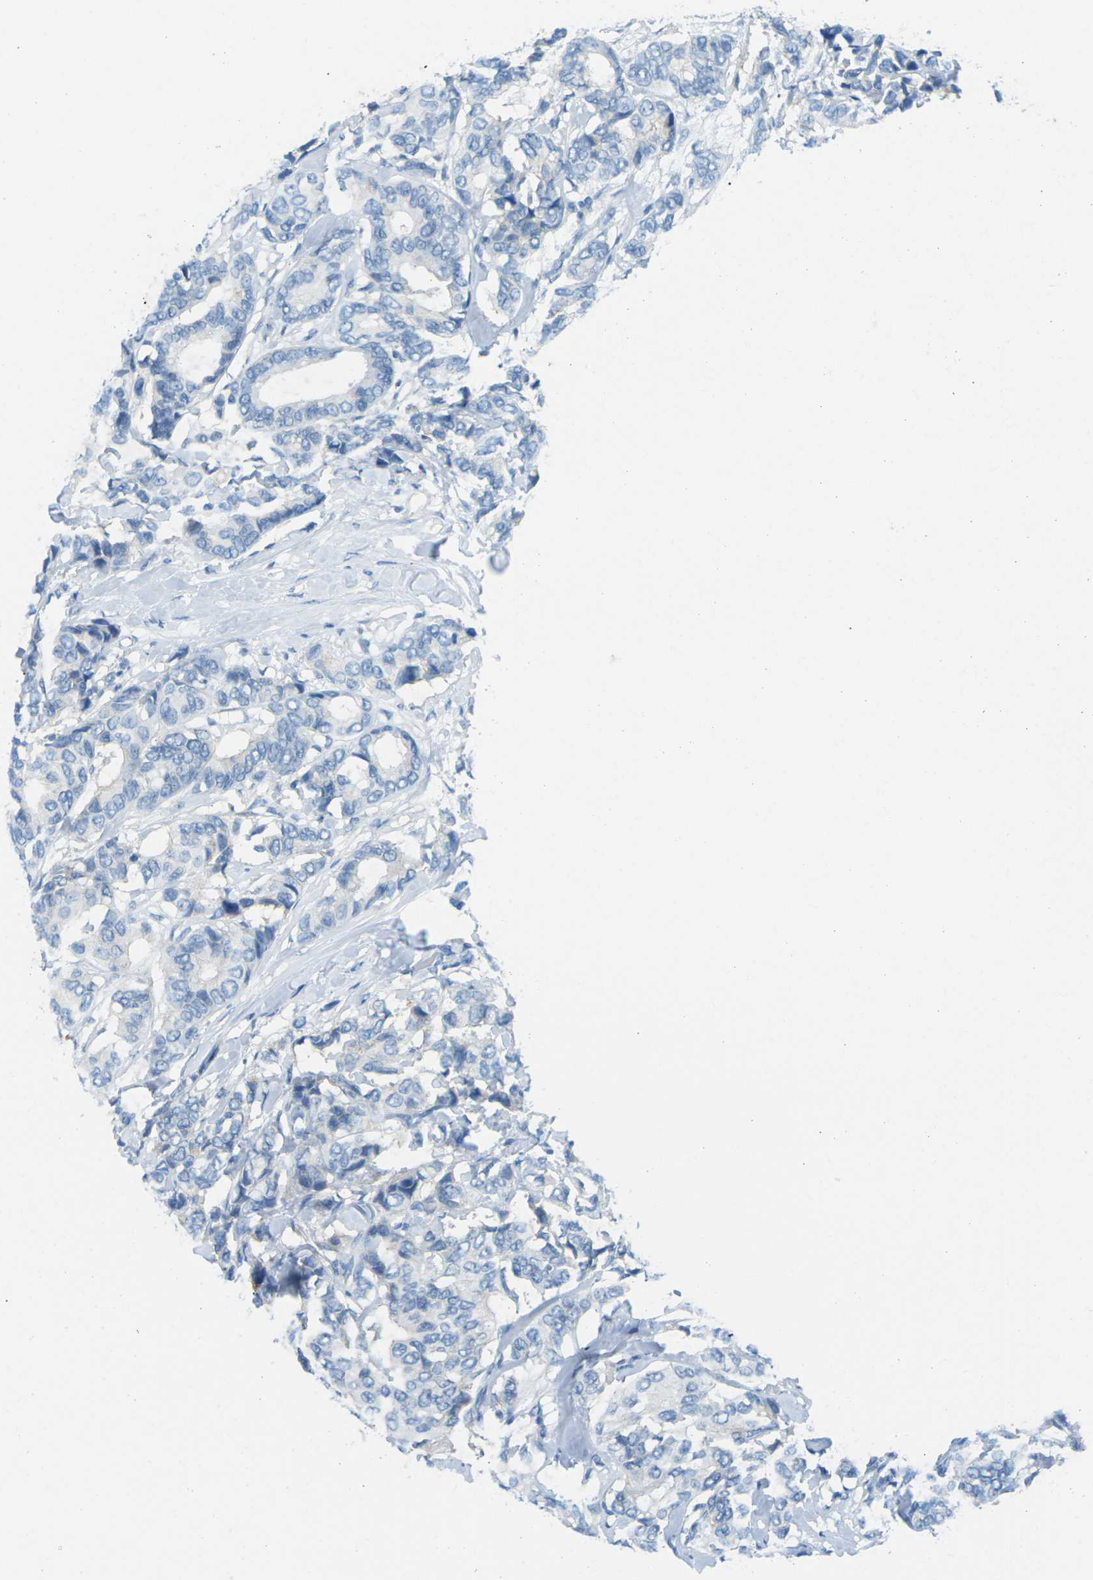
{"staining": {"intensity": "negative", "quantity": "none", "location": "none"}, "tissue": "breast cancer", "cell_type": "Tumor cells", "image_type": "cancer", "snomed": [{"axis": "morphology", "description": "Duct carcinoma"}, {"axis": "topography", "description": "Breast"}], "caption": "There is no significant expression in tumor cells of breast cancer (infiltrating ductal carcinoma).", "gene": "CD47", "patient": {"sex": "female", "age": 87}}